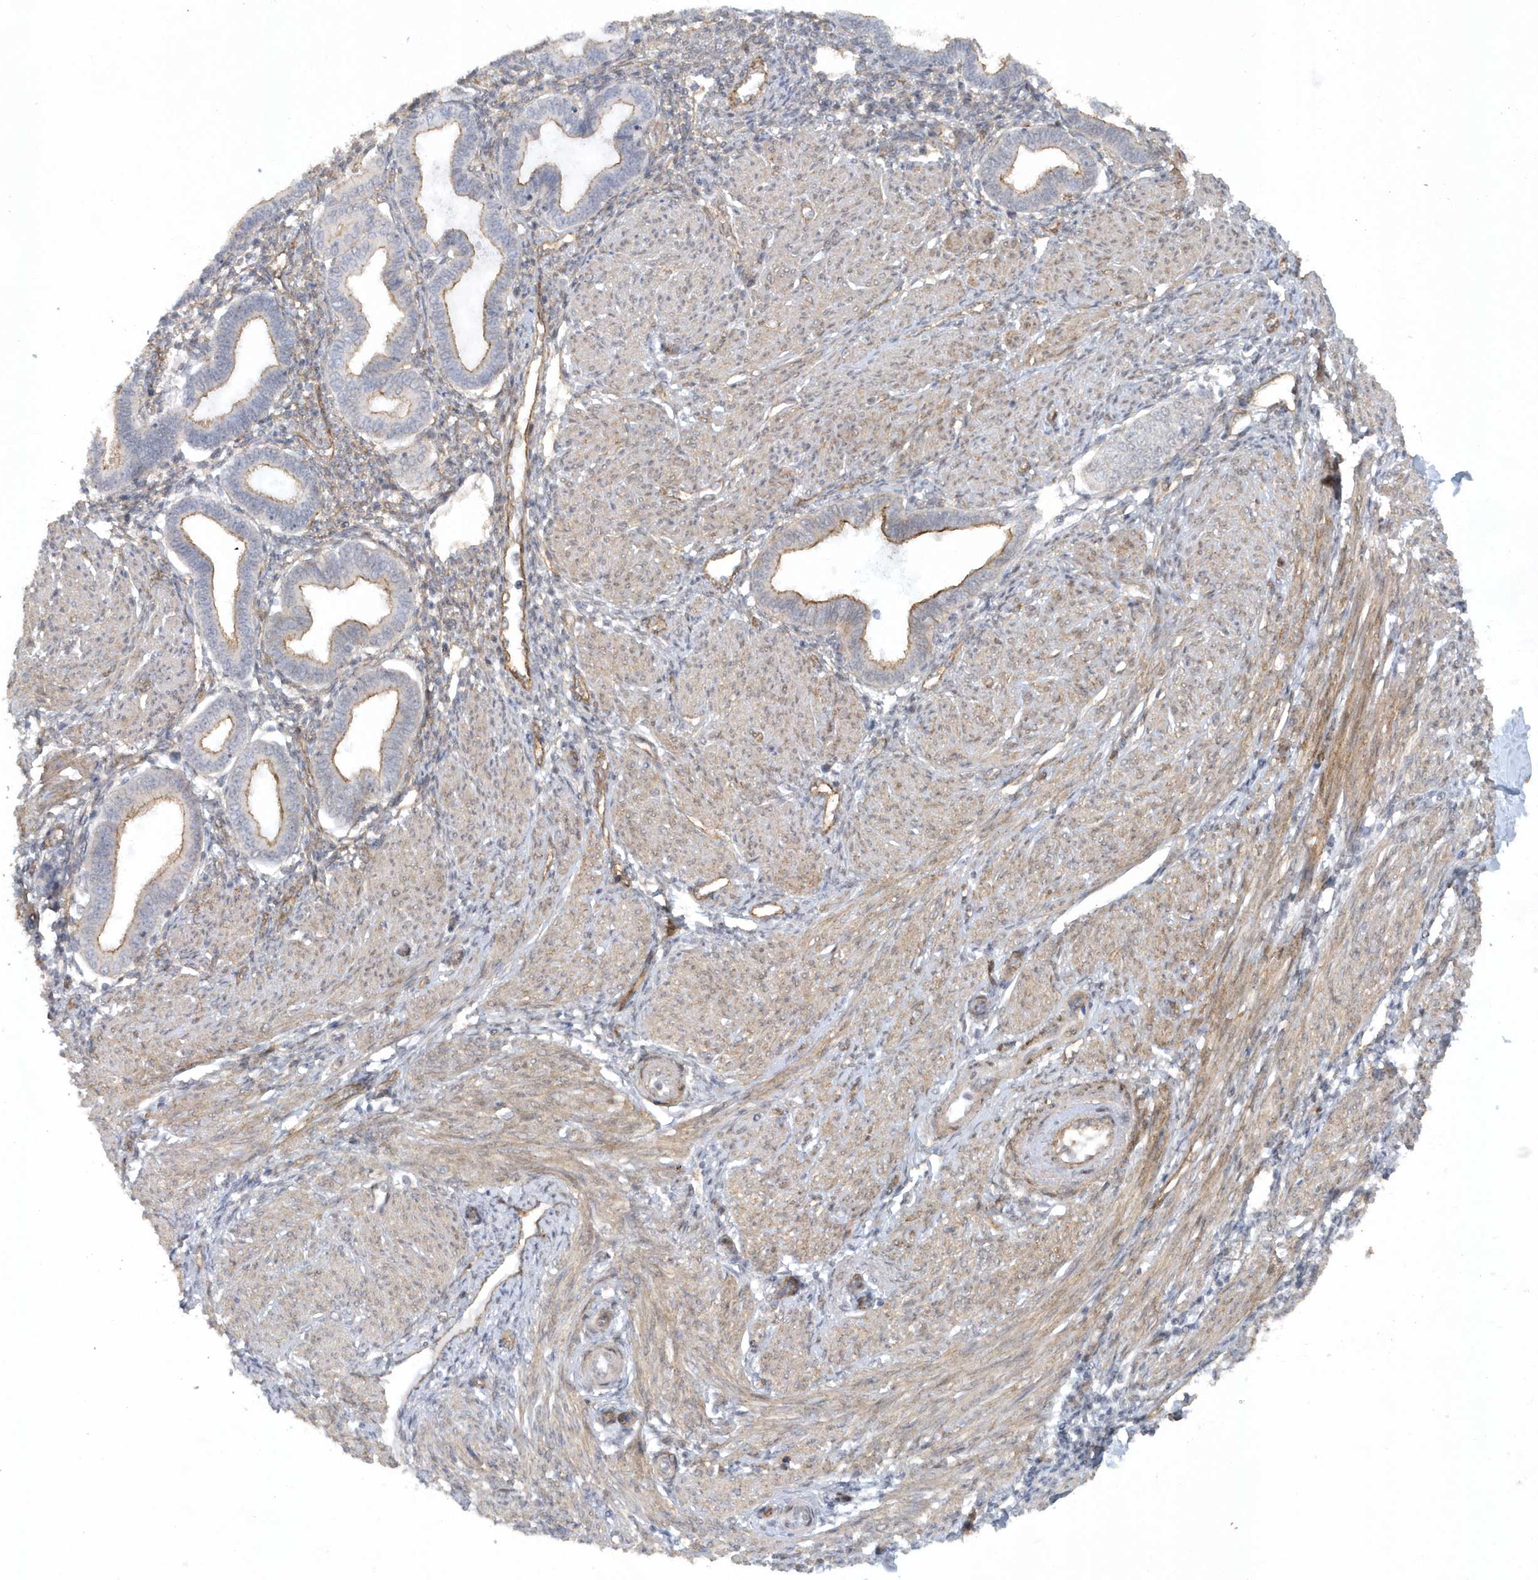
{"staining": {"intensity": "moderate", "quantity": "25%-75%", "location": "cytoplasmic/membranous"}, "tissue": "endometrium", "cell_type": "Cells in endometrial stroma", "image_type": "normal", "snomed": [{"axis": "morphology", "description": "Normal tissue, NOS"}, {"axis": "topography", "description": "Endometrium"}], "caption": "A medium amount of moderate cytoplasmic/membranous staining is identified in about 25%-75% of cells in endometrial stroma in unremarkable endometrium. (DAB (3,3'-diaminobenzidine) = brown stain, brightfield microscopy at high magnification).", "gene": "RAI14", "patient": {"sex": "female", "age": 53}}